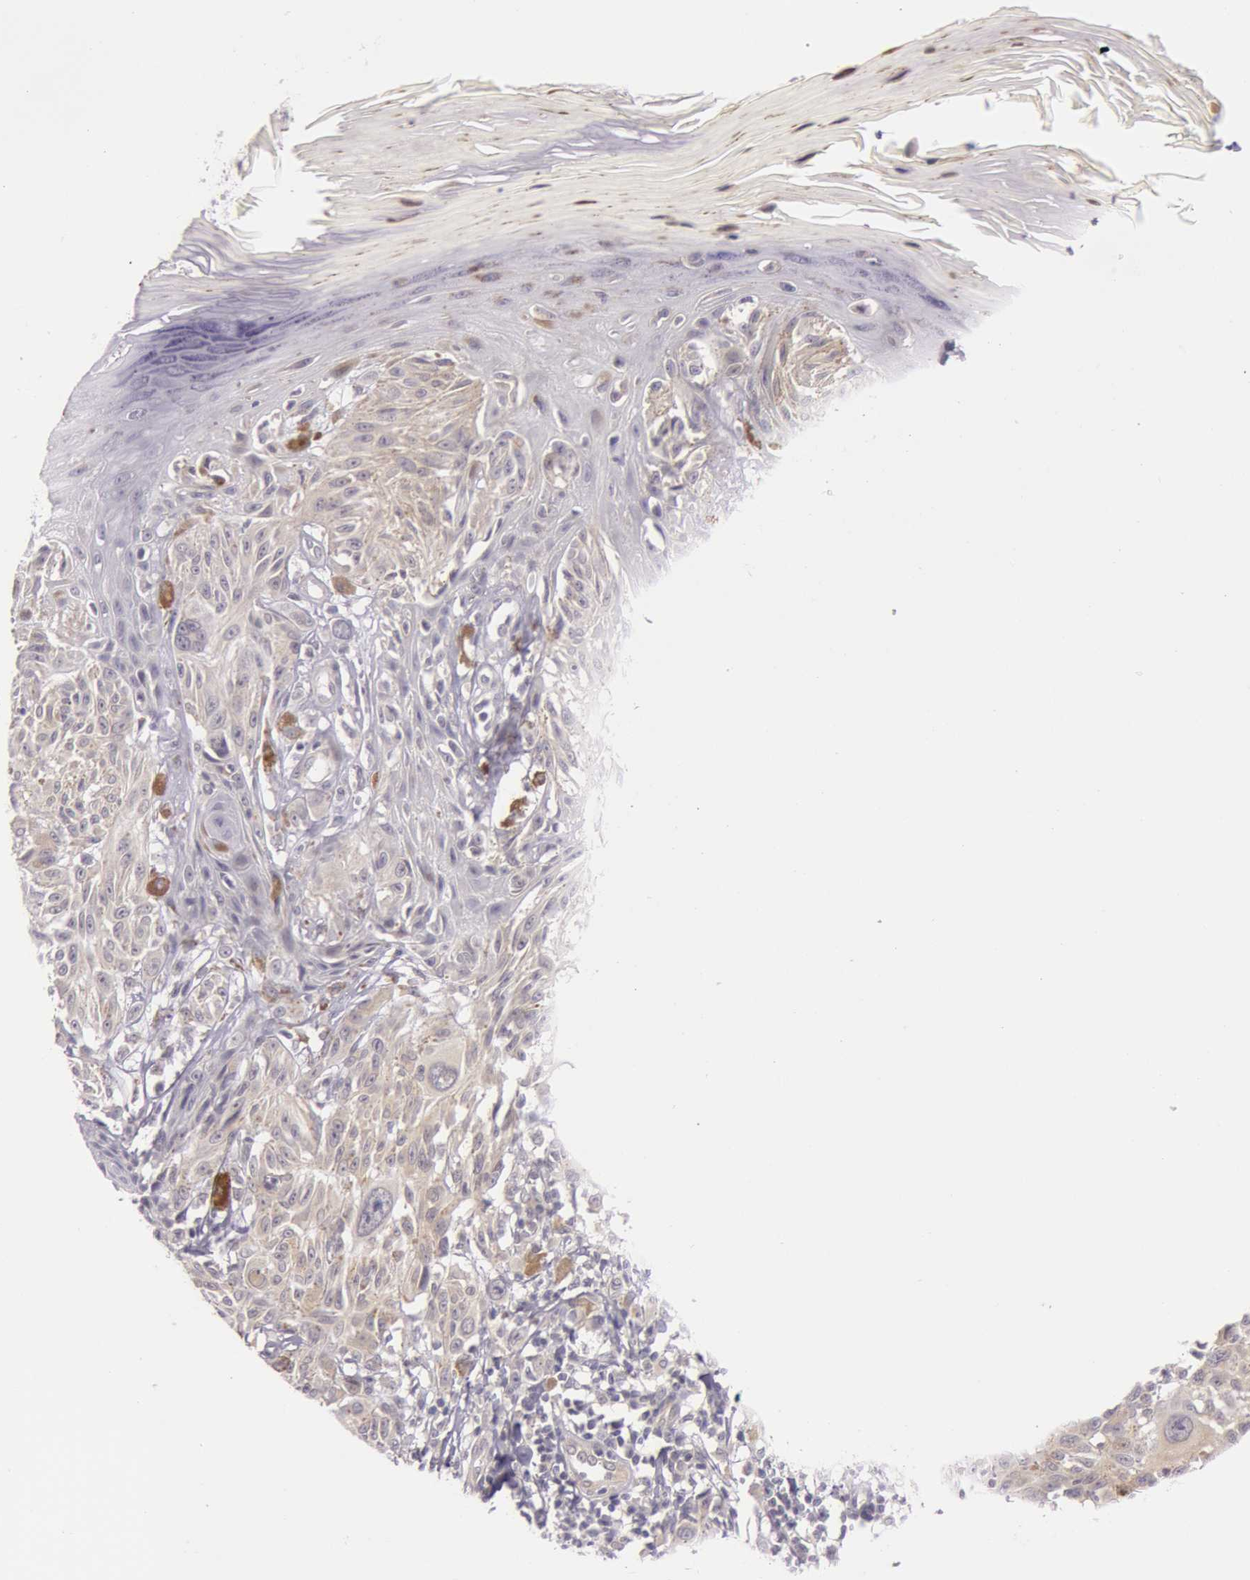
{"staining": {"intensity": "negative", "quantity": "none", "location": "none"}, "tissue": "melanoma", "cell_type": "Tumor cells", "image_type": "cancer", "snomed": [{"axis": "morphology", "description": "Malignant melanoma, NOS"}, {"axis": "topography", "description": "Skin"}], "caption": "Immunohistochemistry histopathology image of malignant melanoma stained for a protein (brown), which demonstrates no positivity in tumor cells.", "gene": "RBMY1F", "patient": {"sex": "female", "age": 77}}